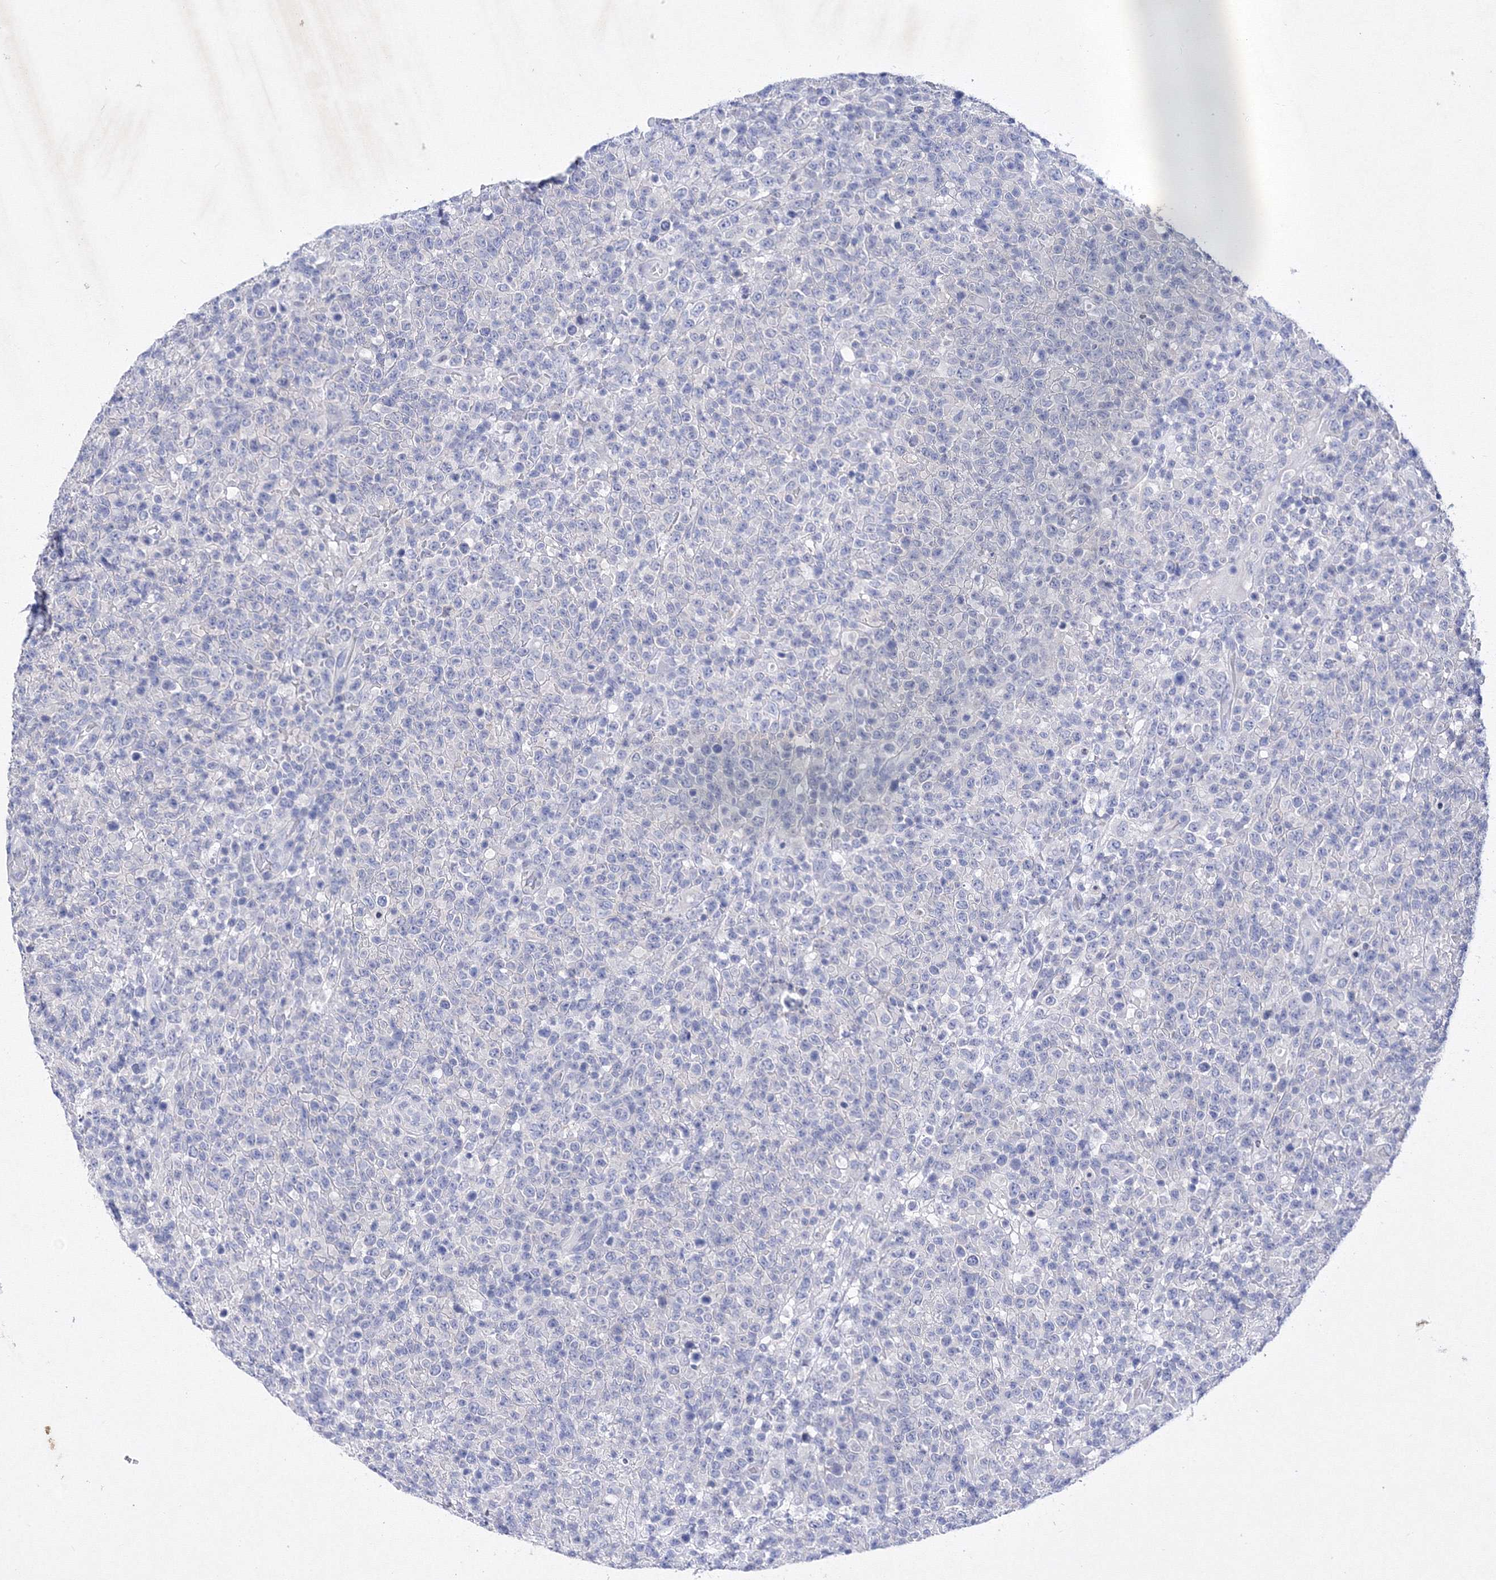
{"staining": {"intensity": "negative", "quantity": "none", "location": "none"}, "tissue": "lymphoma", "cell_type": "Tumor cells", "image_type": "cancer", "snomed": [{"axis": "morphology", "description": "Malignant lymphoma, non-Hodgkin's type, High grade"}, {"axis": "topography", "description": "Colon"}], "caption": "There is no significant positivity in tumor cells of lymphoma.", "gene": "GPN1", "patient": {"sex": "female", "age": 53}}